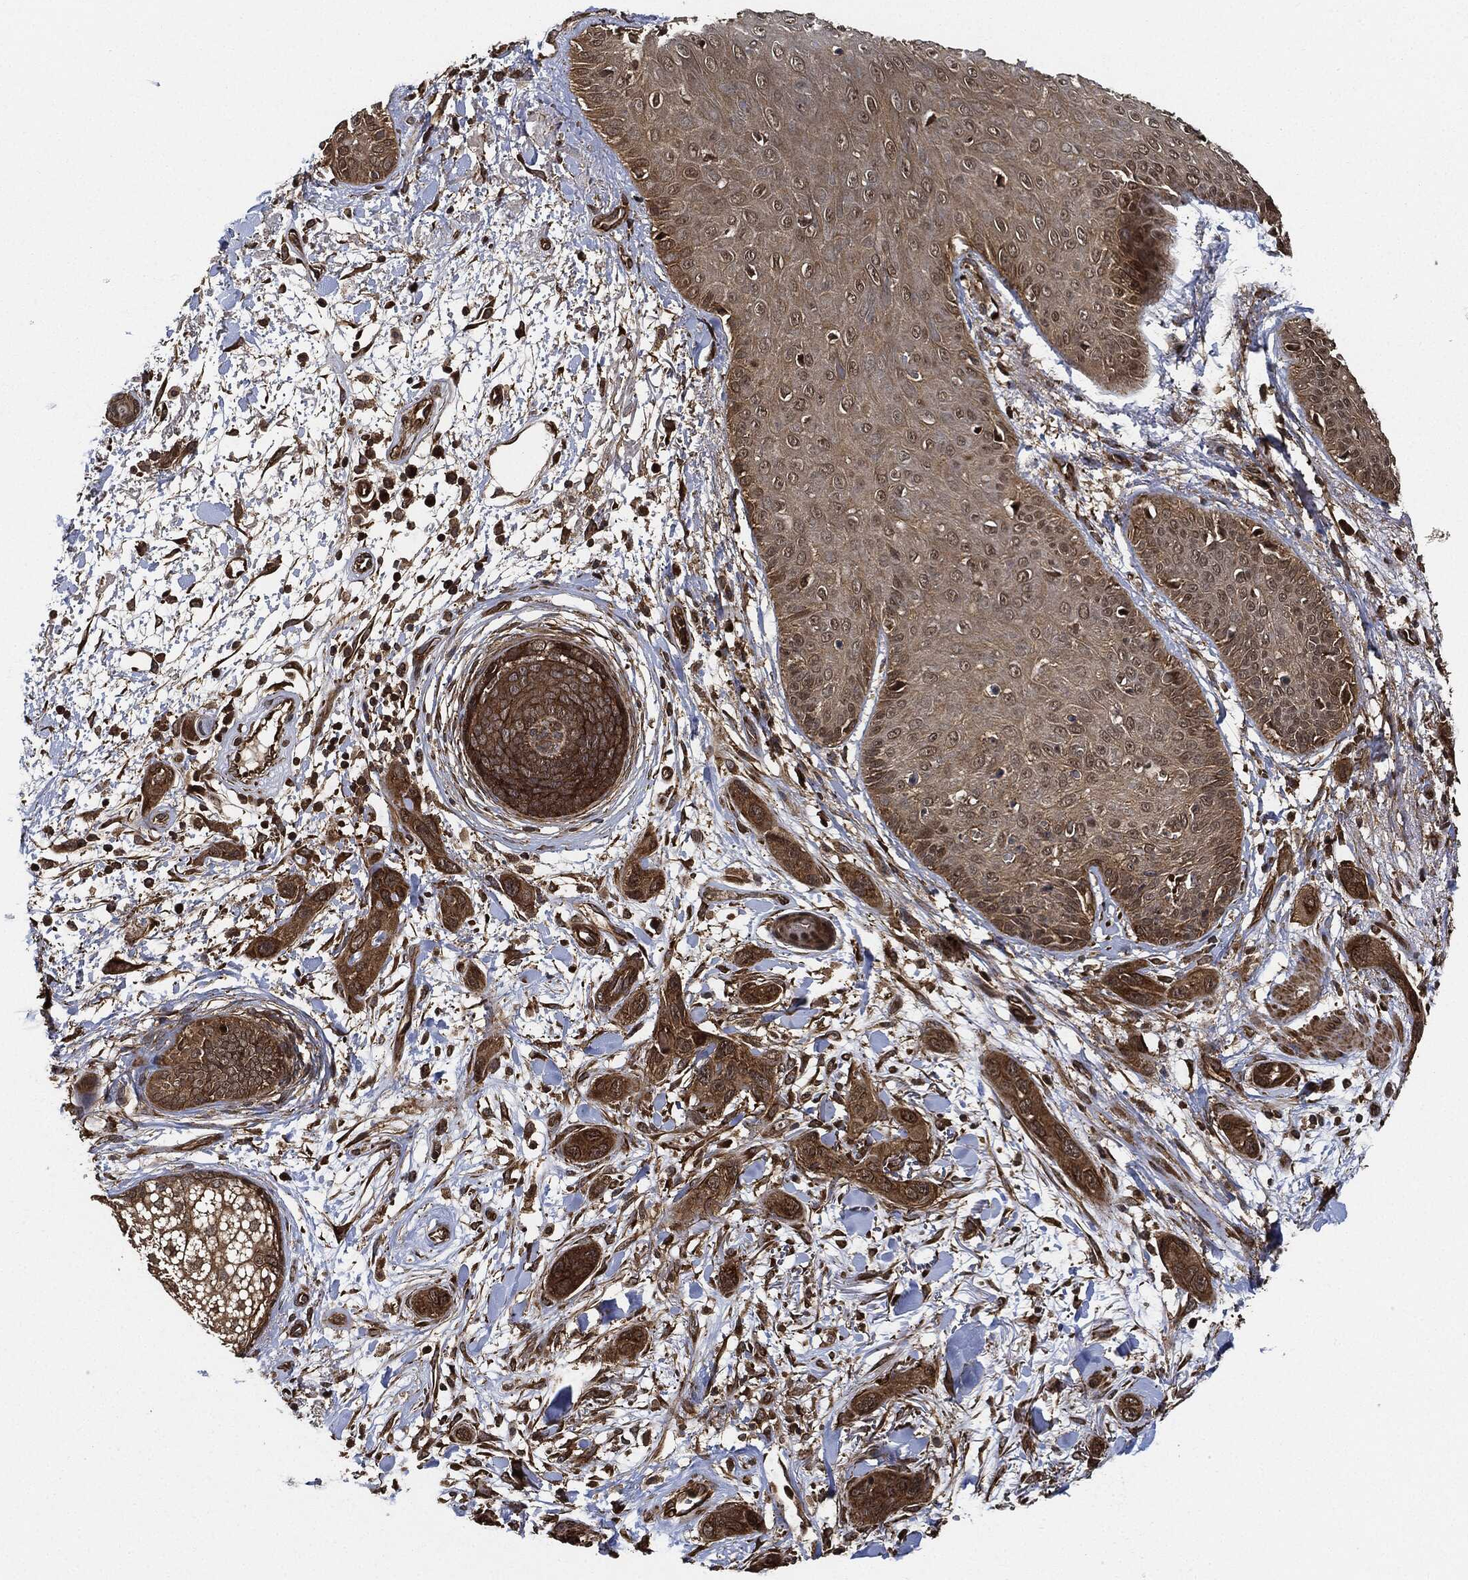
{"staining": {"intensity": "moderate", "quantity": ">75%", "location": "cytoplasmic/membranous"}, "tissue": "skin cancer", "cell_type": "Tumor cells", "image_type": "cancer", "snomed": [{"axis": "morphology", "description": "Squamous cell carcinoma, NOS"}, {"axis": "topography", "description": "Skin"}], "caption": "A photomicrograph showing moderate cytoplasmic/membranous staining in approximately >75% of tumor cells in squamous cell carcinoma (skin), as visualized by brown immunohistochemical staining.", "gene": "CEP290", "patient": {"sex": "male", "age": 78}}